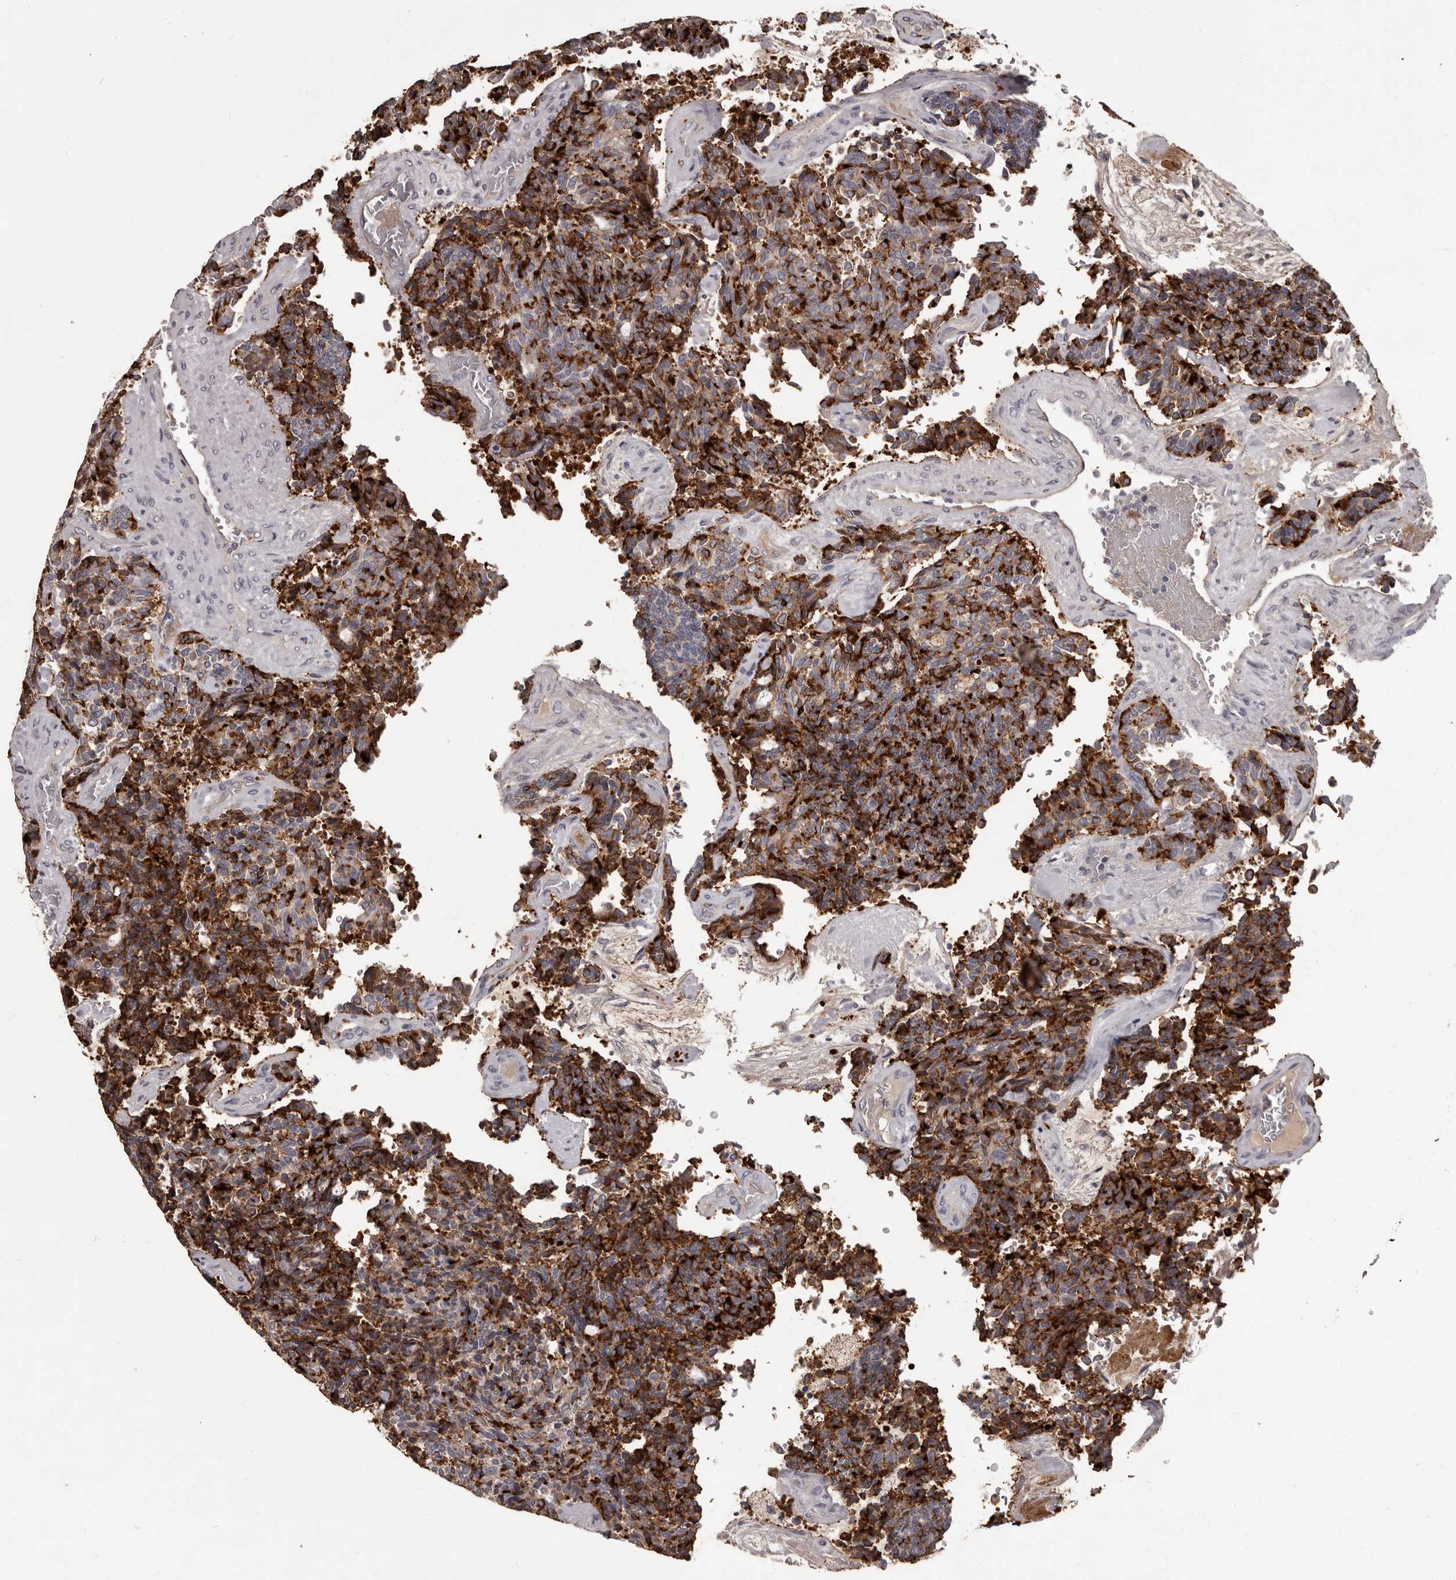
{"staining": {"intensity": "strong", "quantity": ">75%", "location": "cytoplasmic/membranous"}, "tissue": "carcinoid", "cell_type": "Tumor cells", "image_type": "cancer", "snomed": [{"axis": "morphology", "description": "Carcinoid, malignant, NOS"}, {"axis": "topography", "description": "Pancreas"}], "caption": "High-magnification brightfield microscopy of carcinoid stained with DAB (3,3'-diaminobenzidine) (brown) and counterstained with hematoxylin (blue). tumor cells exhibit strong cytoplasmic/membranous expression is identified in approximately>75% of cells. (DAB (3,3'-diaminobenzidine) = brown stain, brightfield microscopy at high magnification).", "gene": "GPR78", "patient": {"sex": "female", "age": 54}}